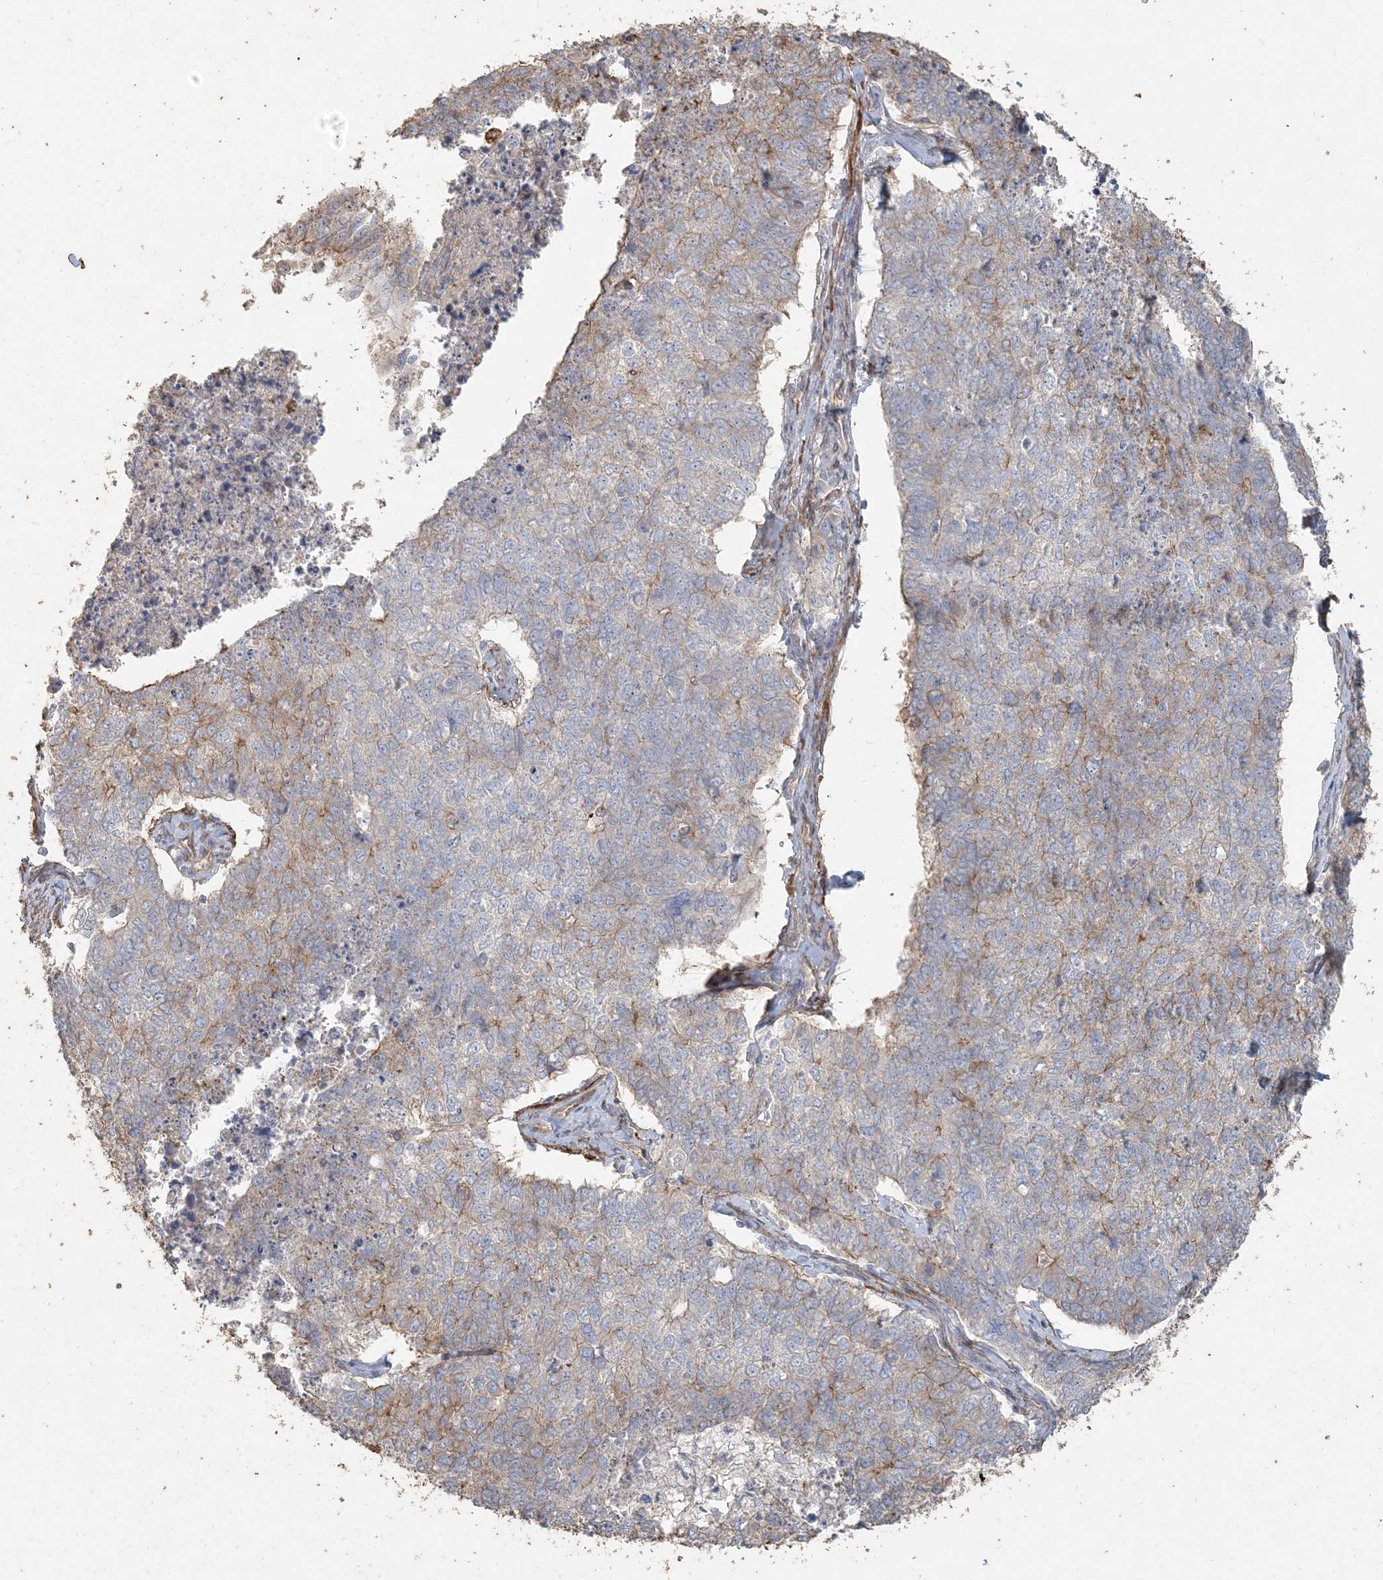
{"staining": {"intensity": "negative", "quantity": "none", "location": "none"}, "tissue": "cervical cancer", "cell_type": "Tumor cells", "image_type": "cancer", "snomed": [{"axis": "morphology", "description": "Squamous cell carcinoma, NOS"}, {"axis": "topography", "description": "Cervix"}], "caption": "The photomicrograph reveals no significant staining in tumor cells of cervical squamous cell carcinoma.", "gene": "RNF145", "patient": {"sex": "female", "age": 63}}